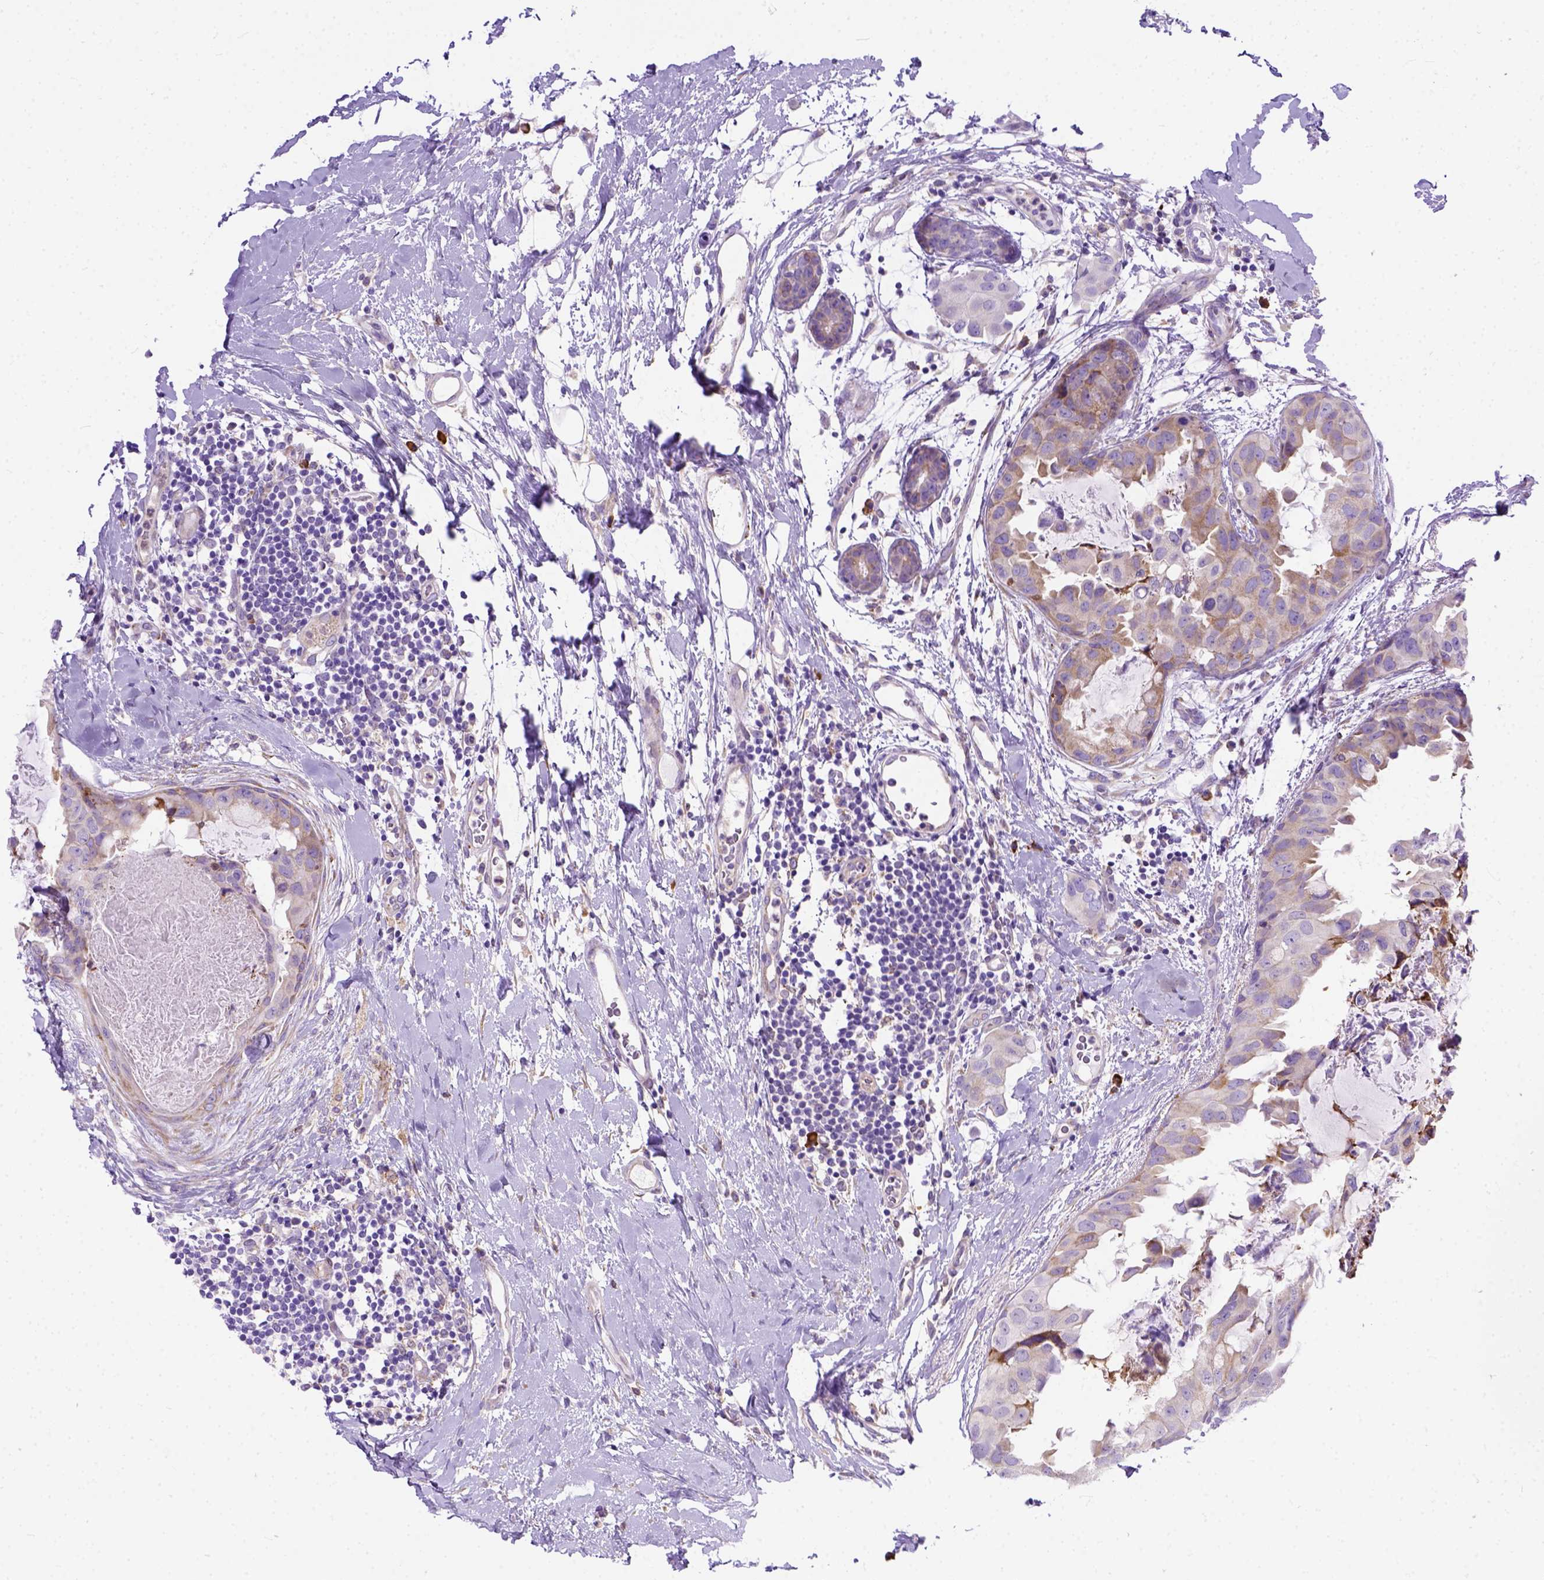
{"staining": {"intensity": "moderate", "quantity": "25%-75%", "location": "cytoplasmic/membranous"}, "tissue": "breast cancer", "cell_type": "Tumor cells", "image_type": "cancer", "snomed": [{"axis": "morphology", "description": "Normal tissue, NOS"}, {"axis": "morphology", "description": "Duct carcinoma"}, {"axis": "topography", "description": "Breast"}], "caption": "Immunohistochemistry (IHC) (DAB (3,3'-diaminobenzidine)) staining of breast cancer demonstrates moderate cytoplasmic/membranous protein staining in about 25%-75% of tumor cells.", "gene": "PLK4", "patient": {"sex": "female", "age": 40}}